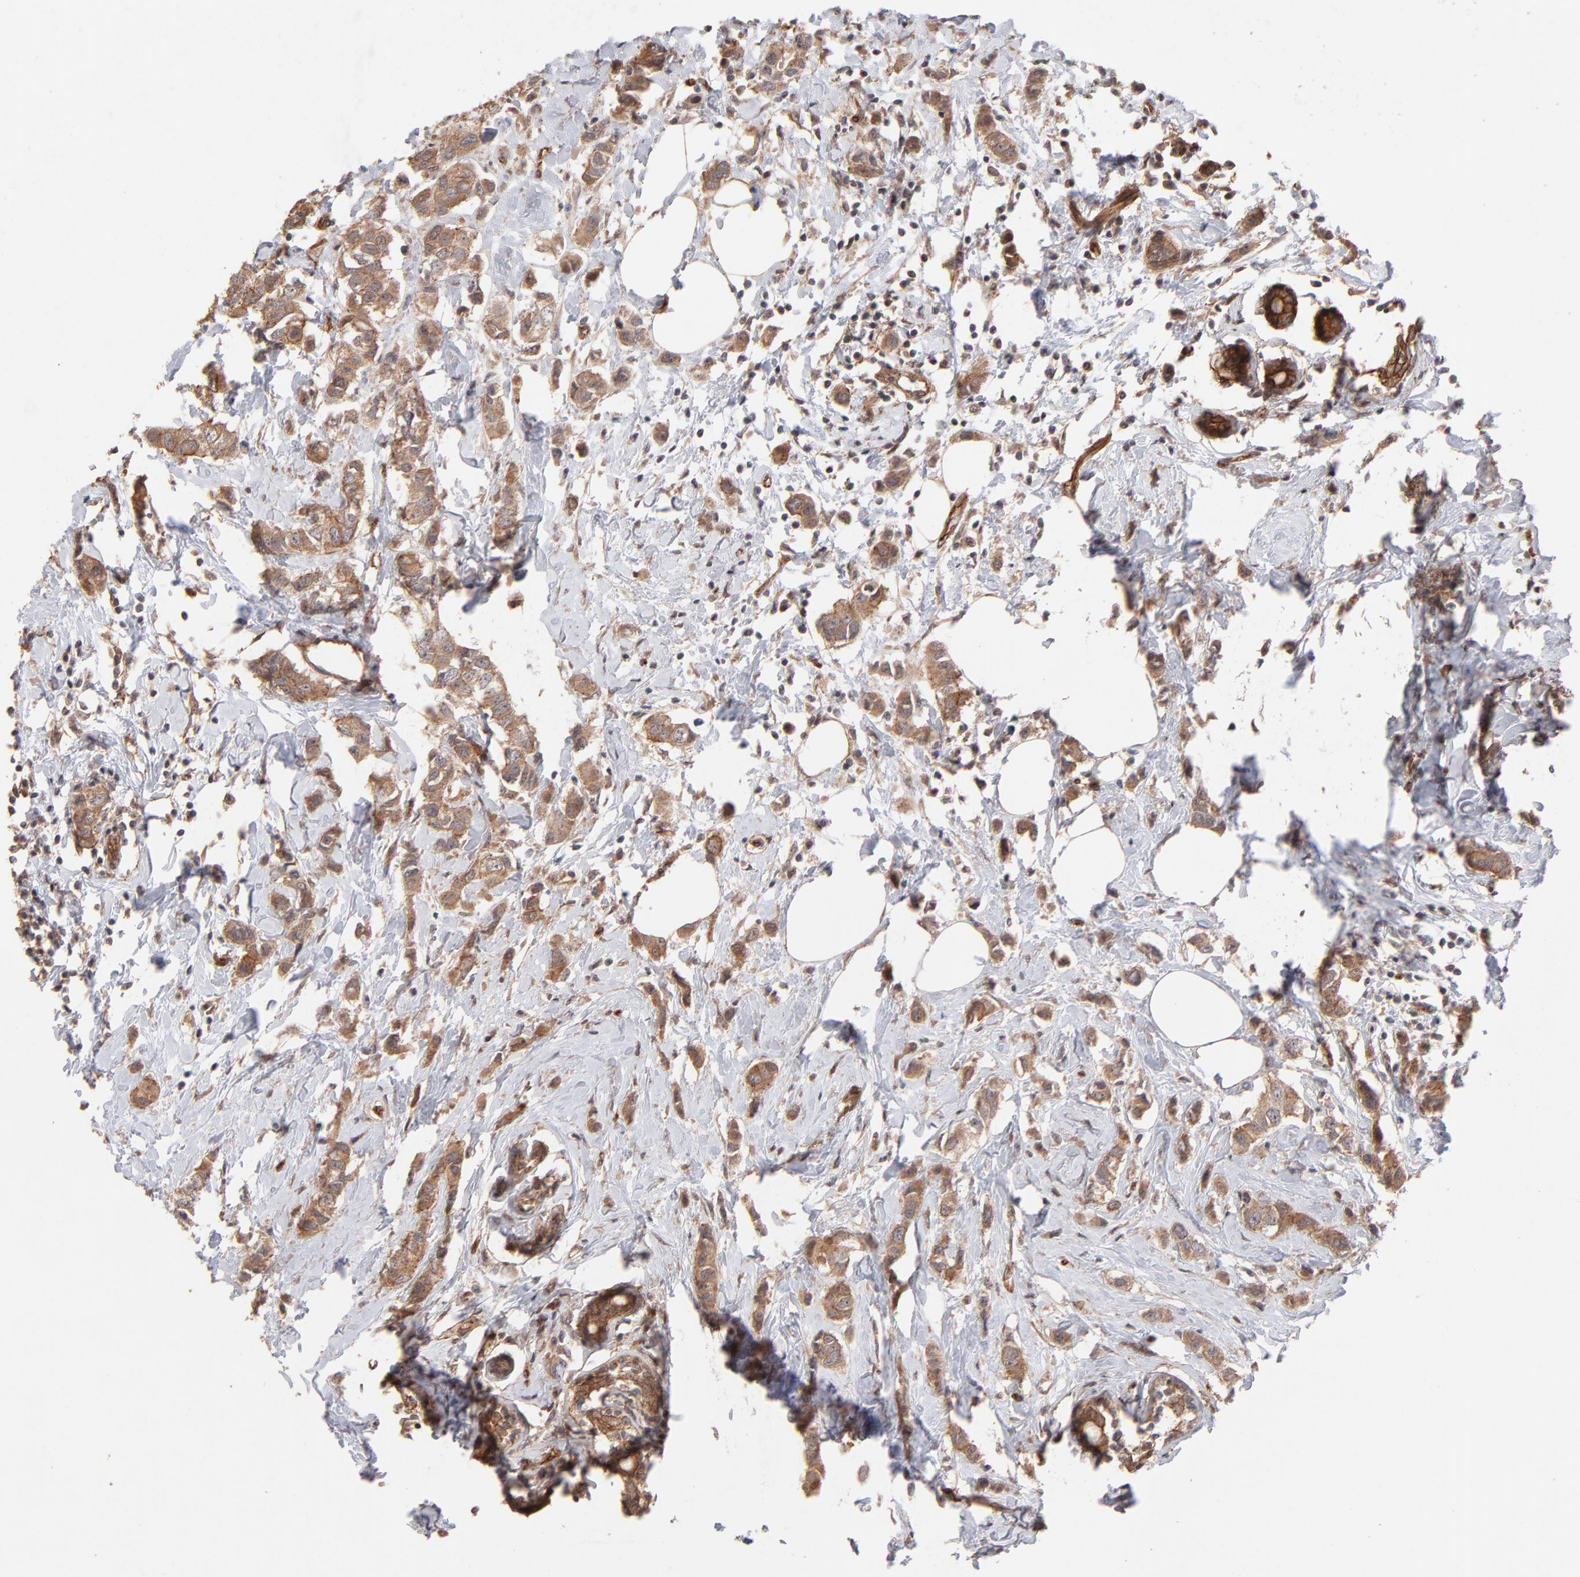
{"staining": {"intensity": "moderate", "quantity": ">75%", "location": "cytoplasmic/membranous"}, "tissue": "breast cancer", "cell_type": "Tumor cells", "image_type": "cancer", "snomed": [{"axis": "morphology", "description": "Normal tissue, NOS"}, {"axis": "morphology", "description": "Duct carcinoma"}, {"axis": "topography", "description": "Breast"}], "caption": "The image shows staining of breast cancer (infiltrating ductal carcinoma), revealing moderate cytoplasmic/membranous protein expression (brown color) within tumor cells.", "gene": "STAP2", "patient": {"sex": "female", "age": 50}}